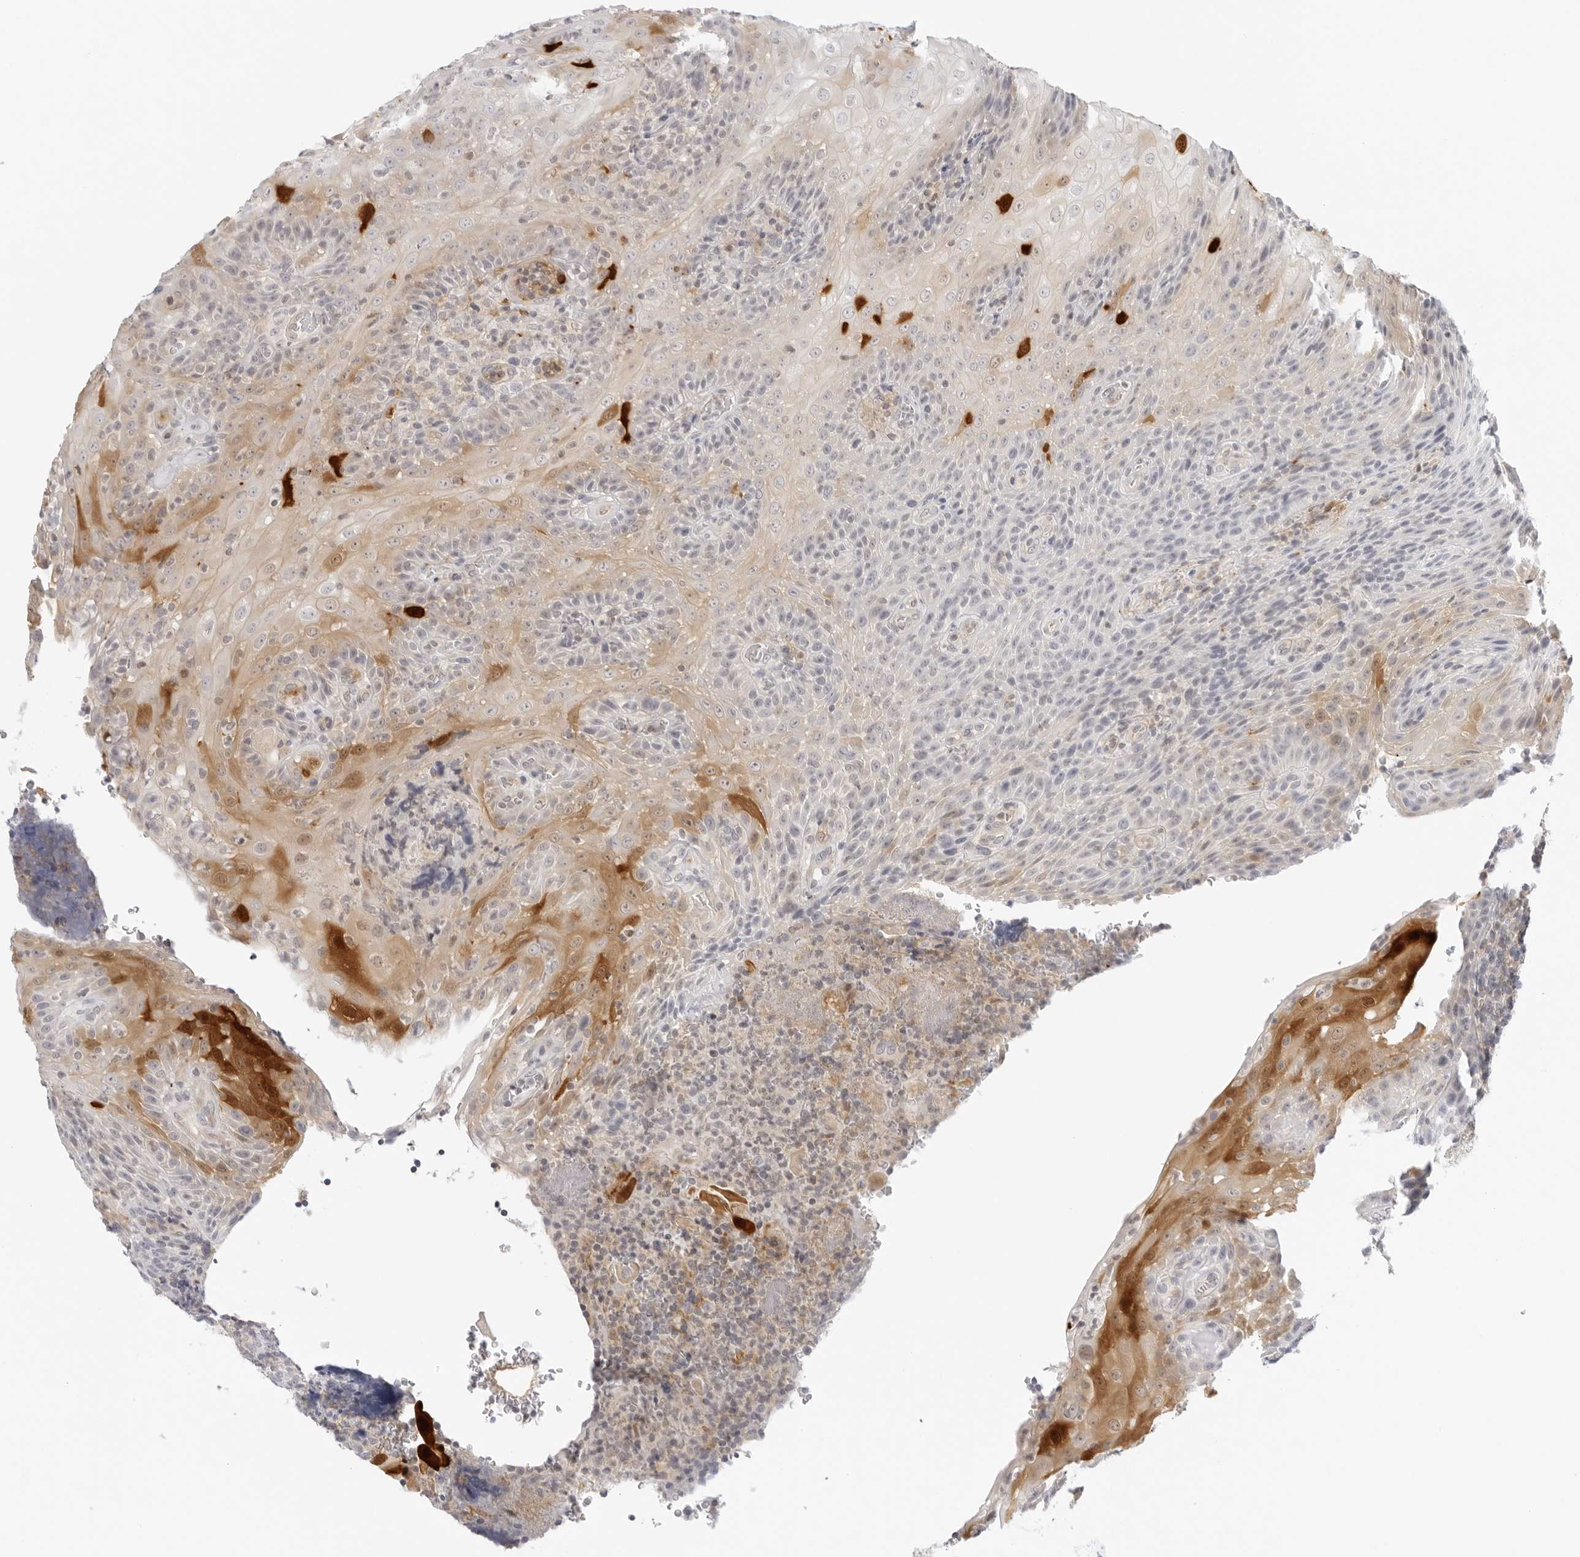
{"staining": {"intensity": "weak", "quantity": "<25%", "location": "cytoplasmic/membranous"}, "tissue": "tonsil", "cell_type": "Germinal center cells", "image_type": "normal", "snomed": [{"axis": "morphology", "description": "Normal tissue, NOS"}, {"axis": "topography", "description": "Tonsil"}], "caption": "Tonsil stained for a protein using immunohistochemistry (IHC) reveals no positivity germinal center cells.", "gene": "OSCP1", "patient": {"sex": "male", "age": 37}}